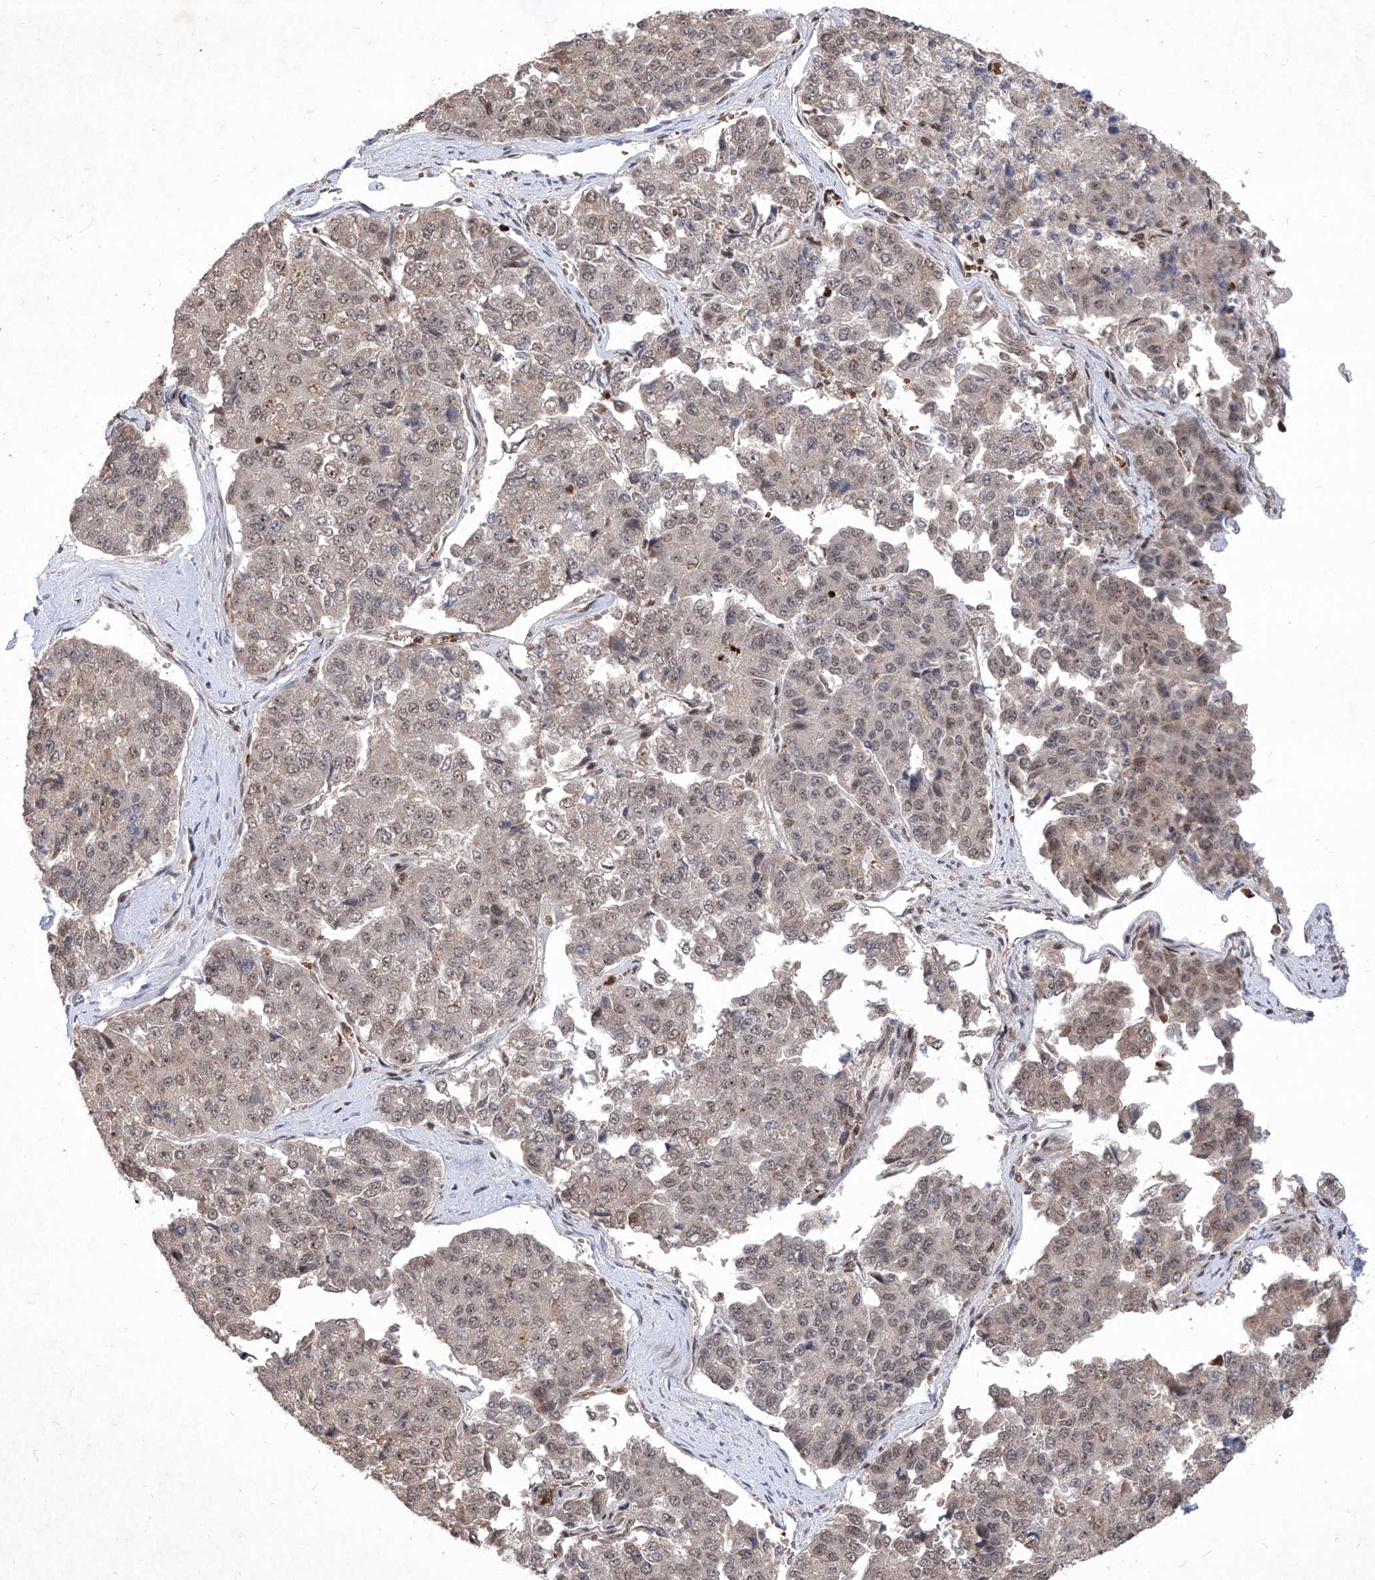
{"staining": {"intensity": "weak", "quantity": "25%-75%", "location": "nuclear"}, "tissue": "pancreatic cancer", "cell_type": "Tumor cells", "image_type": "cancer", "snomed": [{"axis": "morphology", "description": "Adenocarcinoma, NOS"}, {"axis": "topography", "description": "Pancreas"}], "caption": "Immunohistochemical staining of pancreatic cancer reveals low levels of weak nuclear protein expression in about 25%-75% of tumor cells.", "gene": "IRF2", "patient": {"sex": "male", "age": 50}}